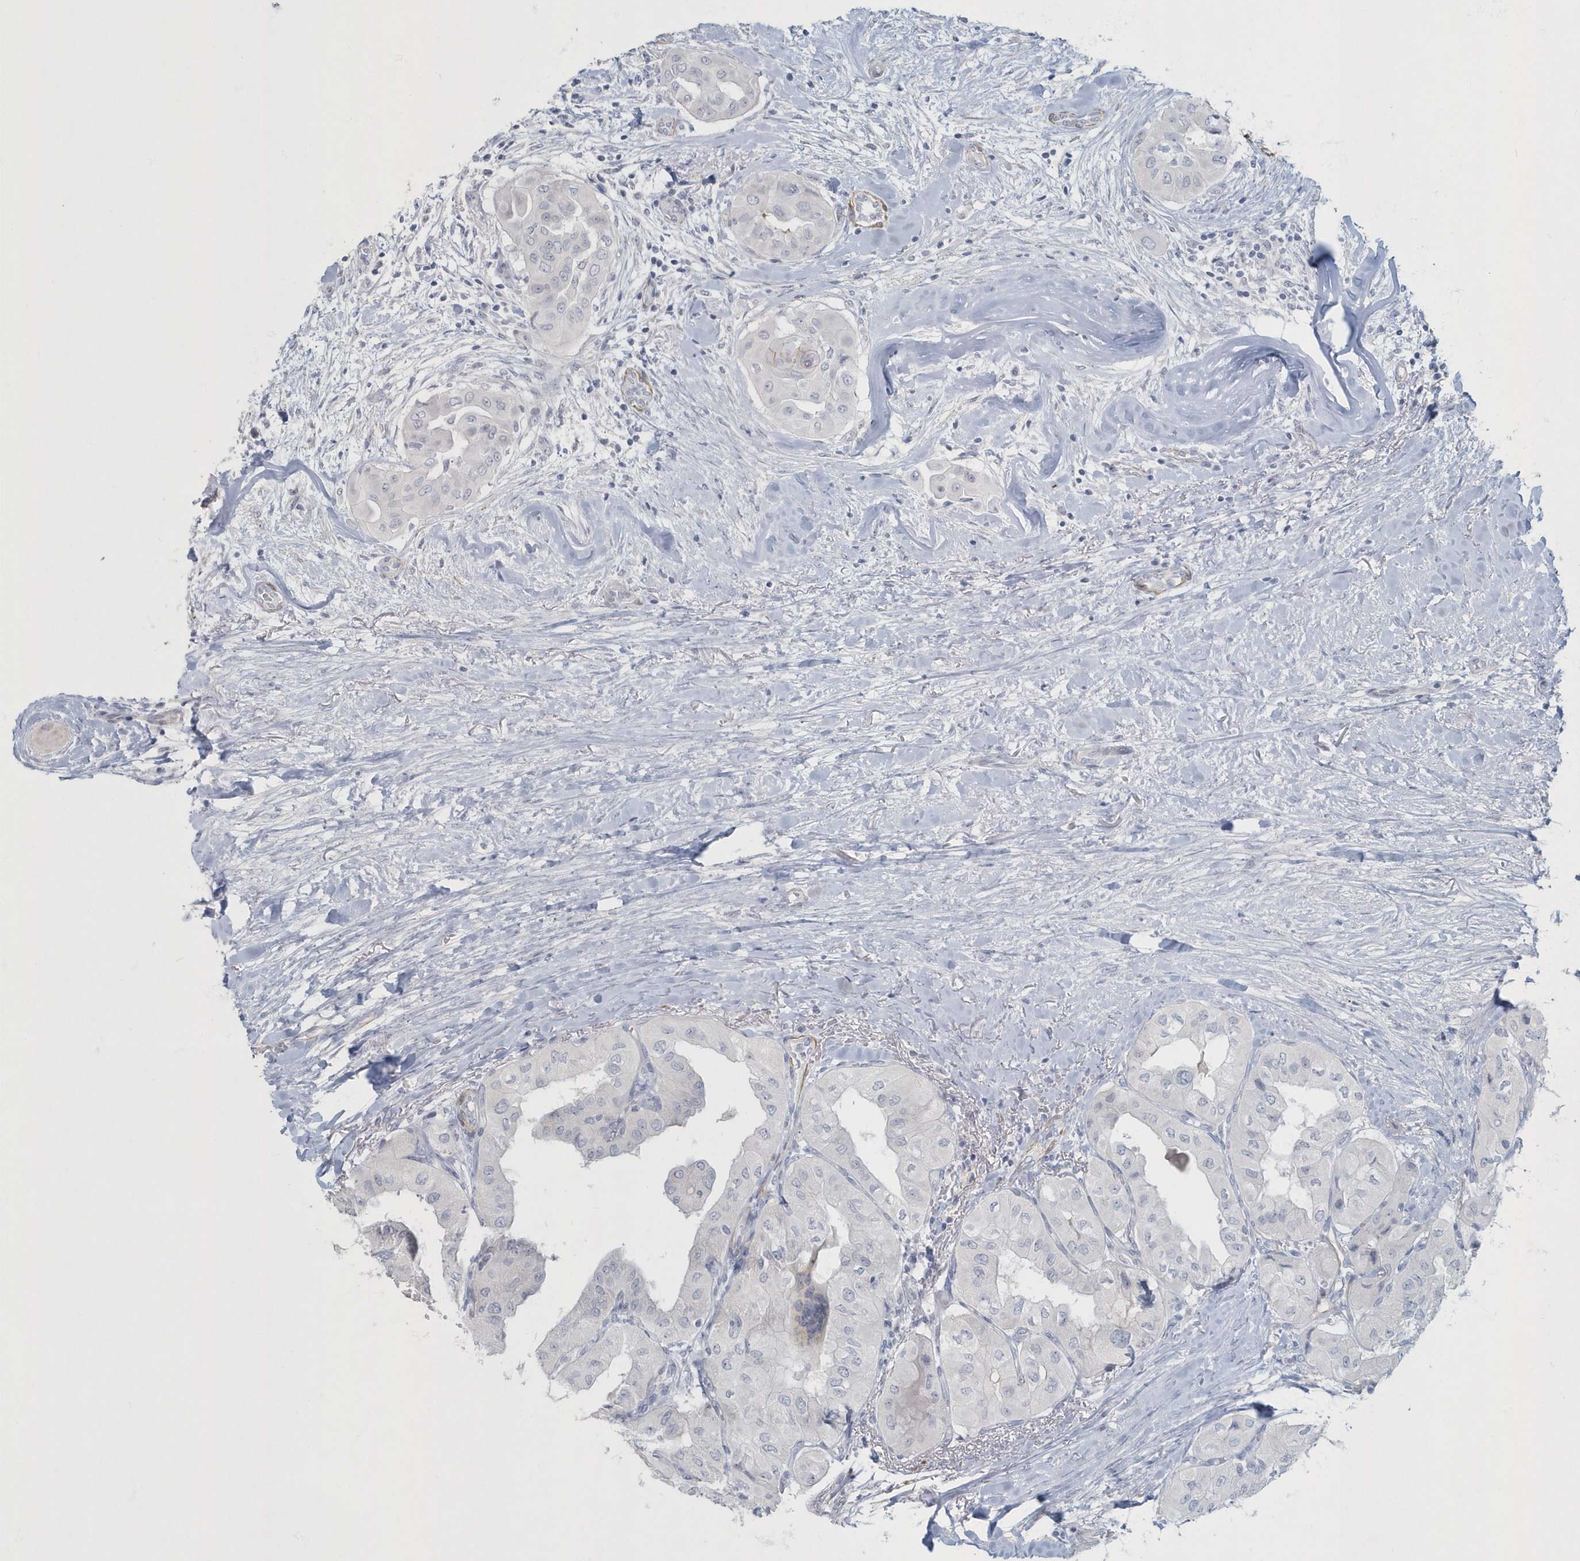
{"staining": {"intensity": "negative", "quantity": "none", "location": "none"}, "tissue": "thyroid cancer", "cell_type": "Tumor cells", "image_type": "cancer", "snomed": [{"axis": "morphology", "description": "Papillary adenocarcinoma, NOS"}, {"axis": "topography", "description": "Thyroid gland"}], "caption": "Immunohistochemistry (IHC) photomicrograph of thyroid papillary adenocarcinoma stained for a protein (brown), which demonstrates no expression in tumor cells. (DAB (3,3'-diaminobenzidine) immunohistochemistry (IHC) visualized using brightfield microscopy, high magnification).", "gene": "MYOT", "patient": {"sex": "female", "age": 59}}